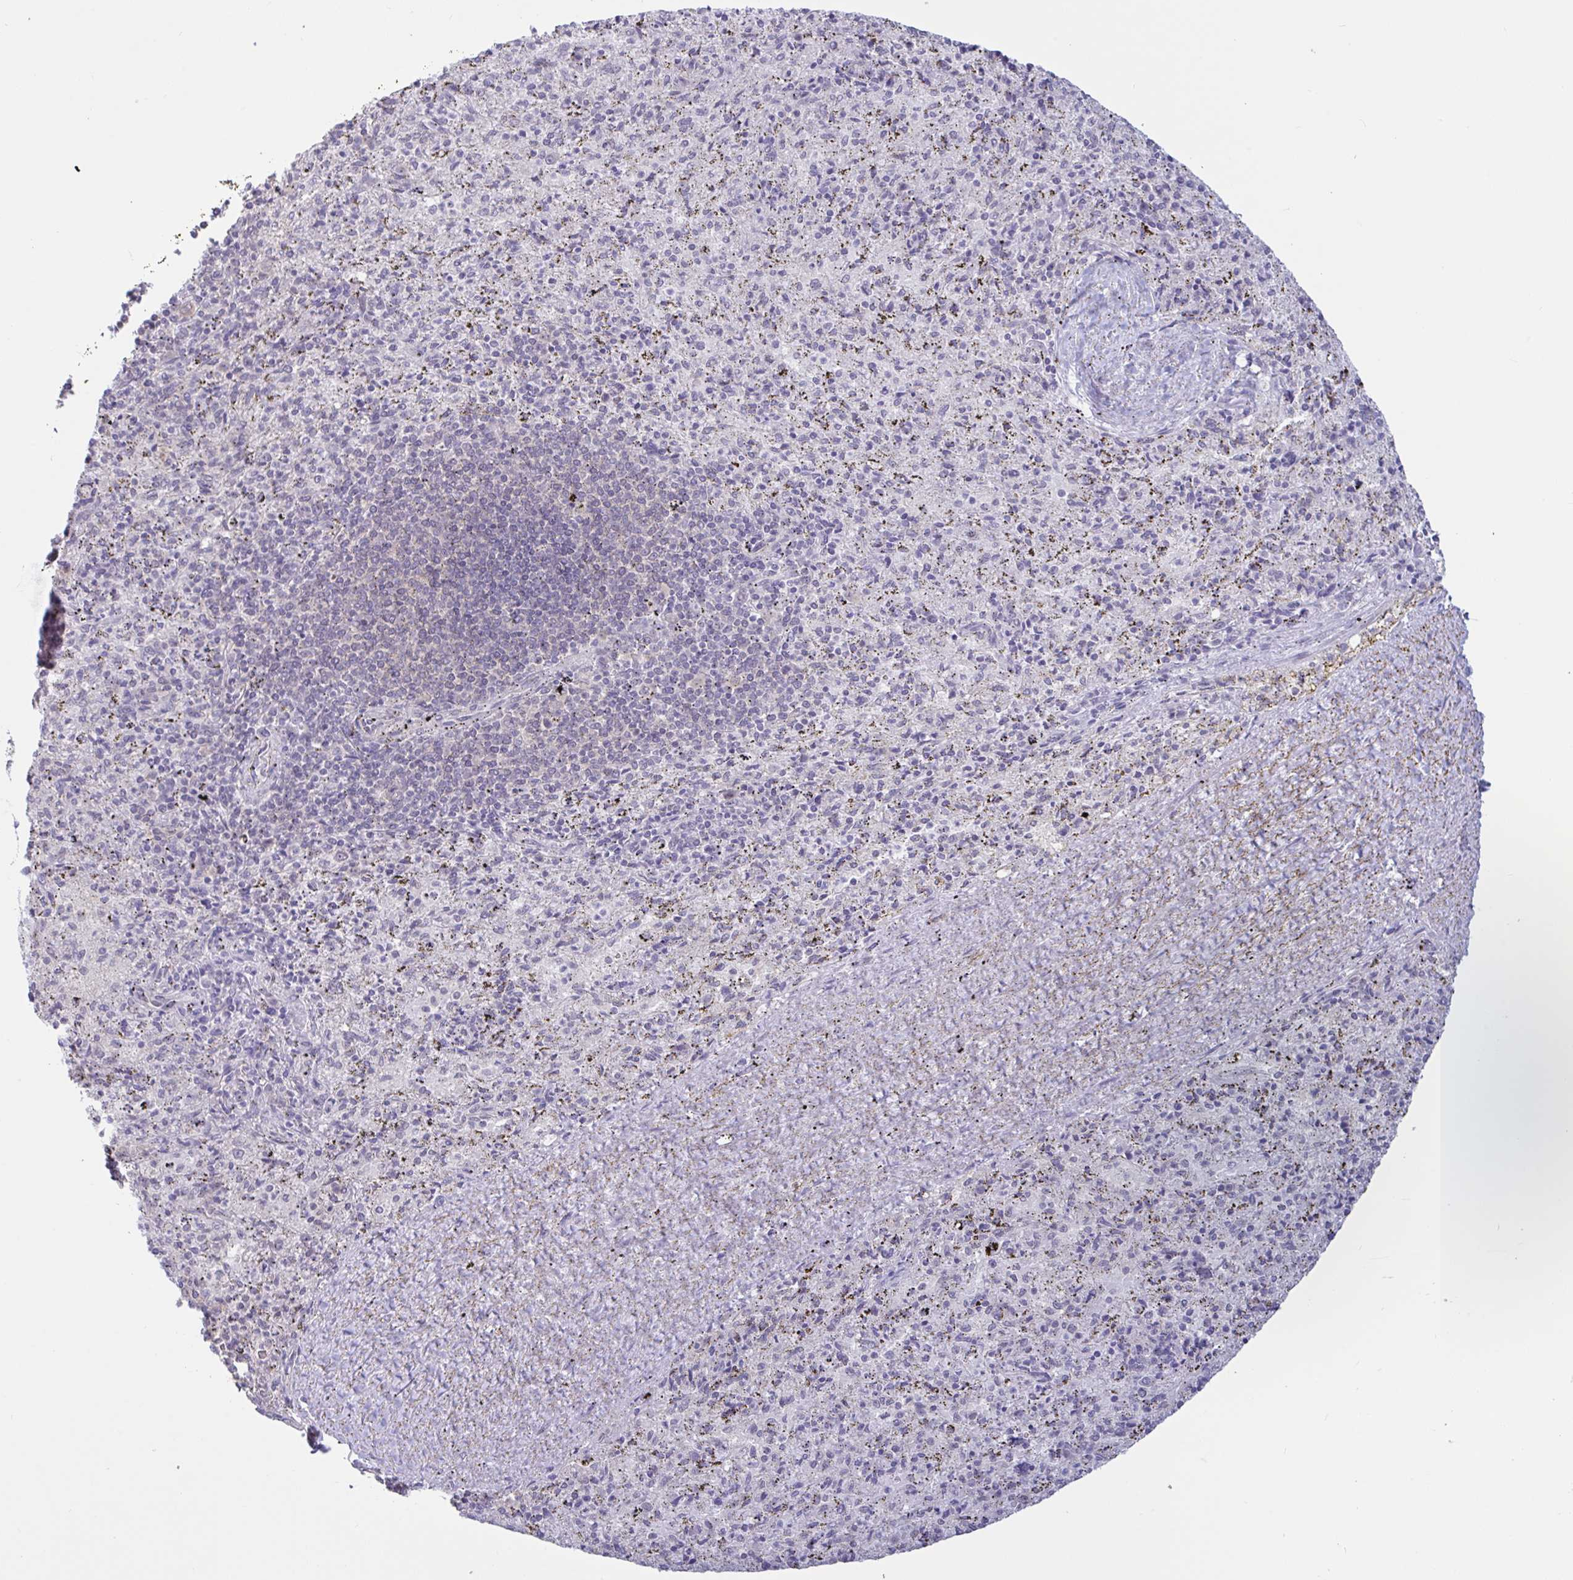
{"staining": {"intensity": "negative", "quantity": "none", "location": "none"}, "tissue": "spleen", "cell_type": "Cells in red pulp", "image_type": "normal", "snomed": [{"axis": "morphology", "description": "Normal tissue, NOS"}, {"axis": "topography", "description": "Spleen"}], "caption": "Immunohistochemistry (IHC) of normal spleen shows no expression in cells in red pulp. (IHC, brightfield microscopy, high magnification).", "gene": "HYPK", "patient": {"sex": "male", "age": 57}}